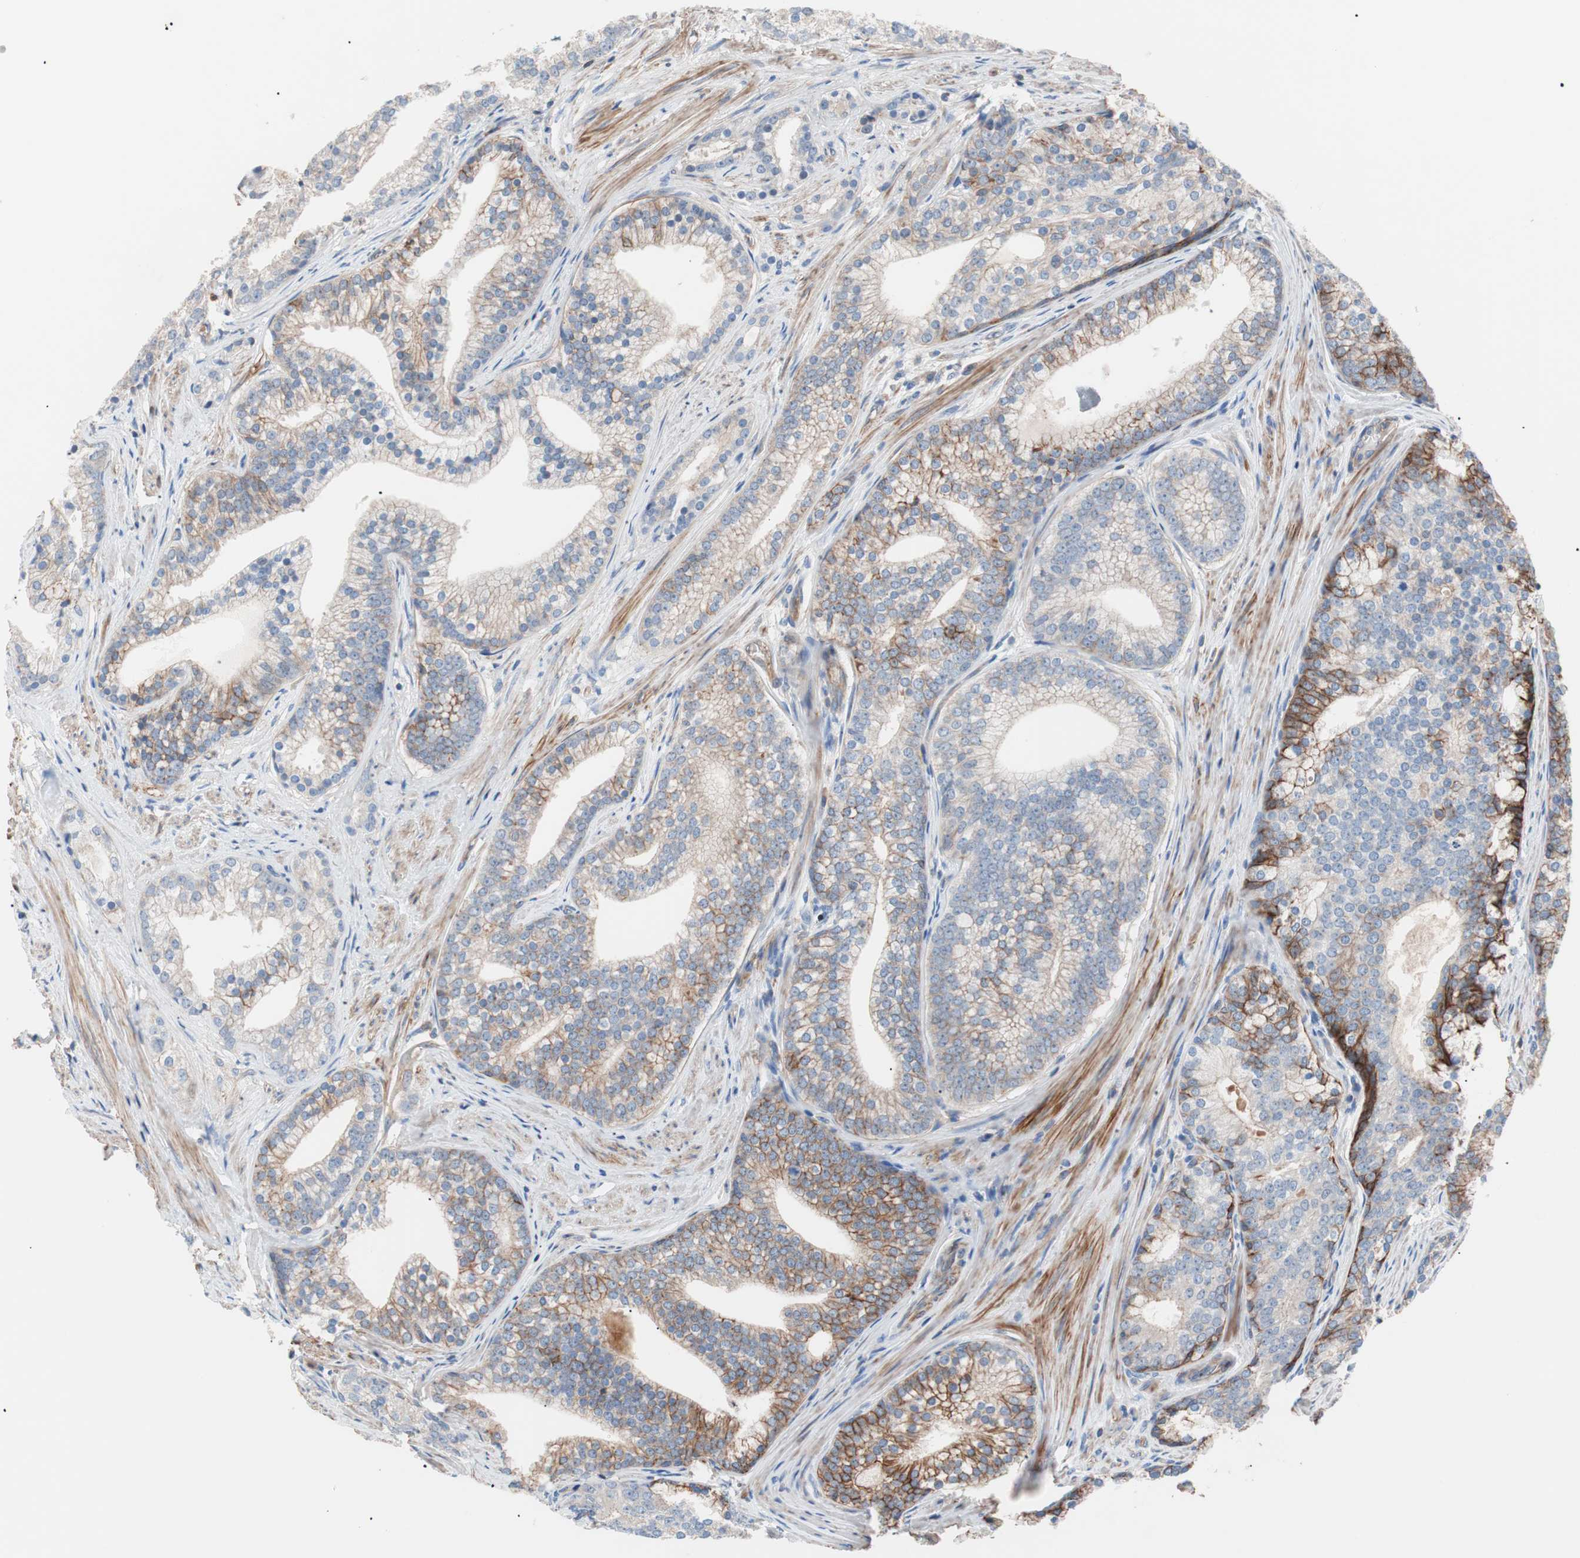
{"staining": {"intensity": "weak", "quantity": "<25%", "location": "cytoplasmic/membranous"}, "tissue": "prostate cancer", "cell_type": "Tumor cells", "image_type": "cancer", "snomed": [{"axis": "morphology", "description": "Adenocarcinoma, Low grade"}, {"axis": "topography", "description": "Prostate"}], "caption": "This micrograph is of low-grade adenocarcinoma (prostate) stained with IHC to label a protein in brown with the nuclei are counter-stained blue. There is no expression in tumor cells.", "gene": "GPR160", "patient": {"sex": "male", "age": 71}}